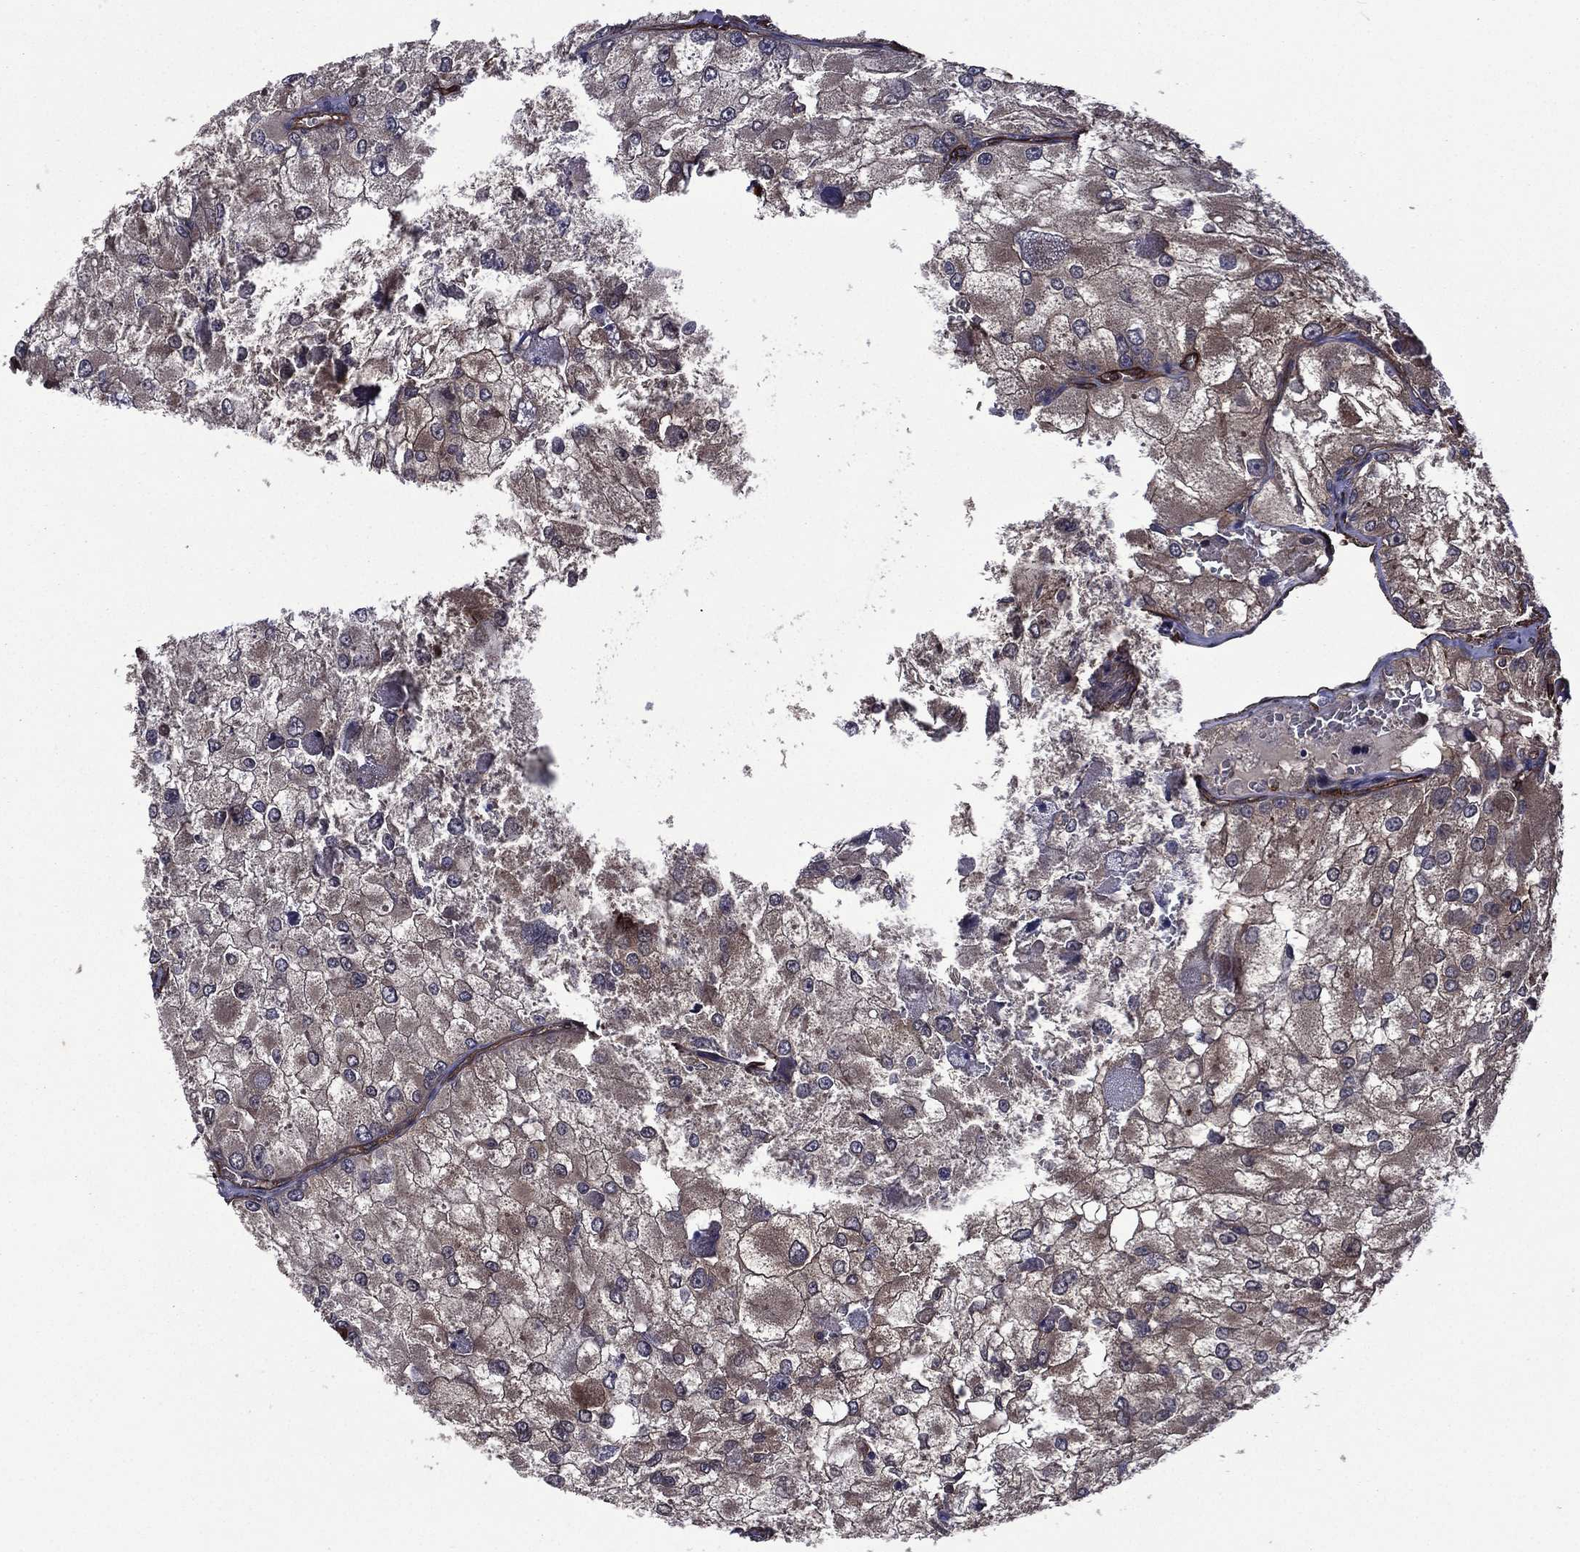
{"staining": {"intensity": "weak", "quantity": "<25%", "location": "cytoplasmic/membranous"}, "tissue": "renal cancer", "cell_type": "Tumor cells", "image_type": "cancer", "snomed": [{"axis": "morphology", "description": "Adenocarcinoma, NOS"}, {"axis": "topography", "description": "Kidney"}], "caption": "DAB (3,3'-diaminobenzidine) immunohistochemical staining of human renal adenocarcinoma displays no significant positivity in tumor cells.", "gene": "PLPP3", "patient": {"sex": "female", "age": 70}}